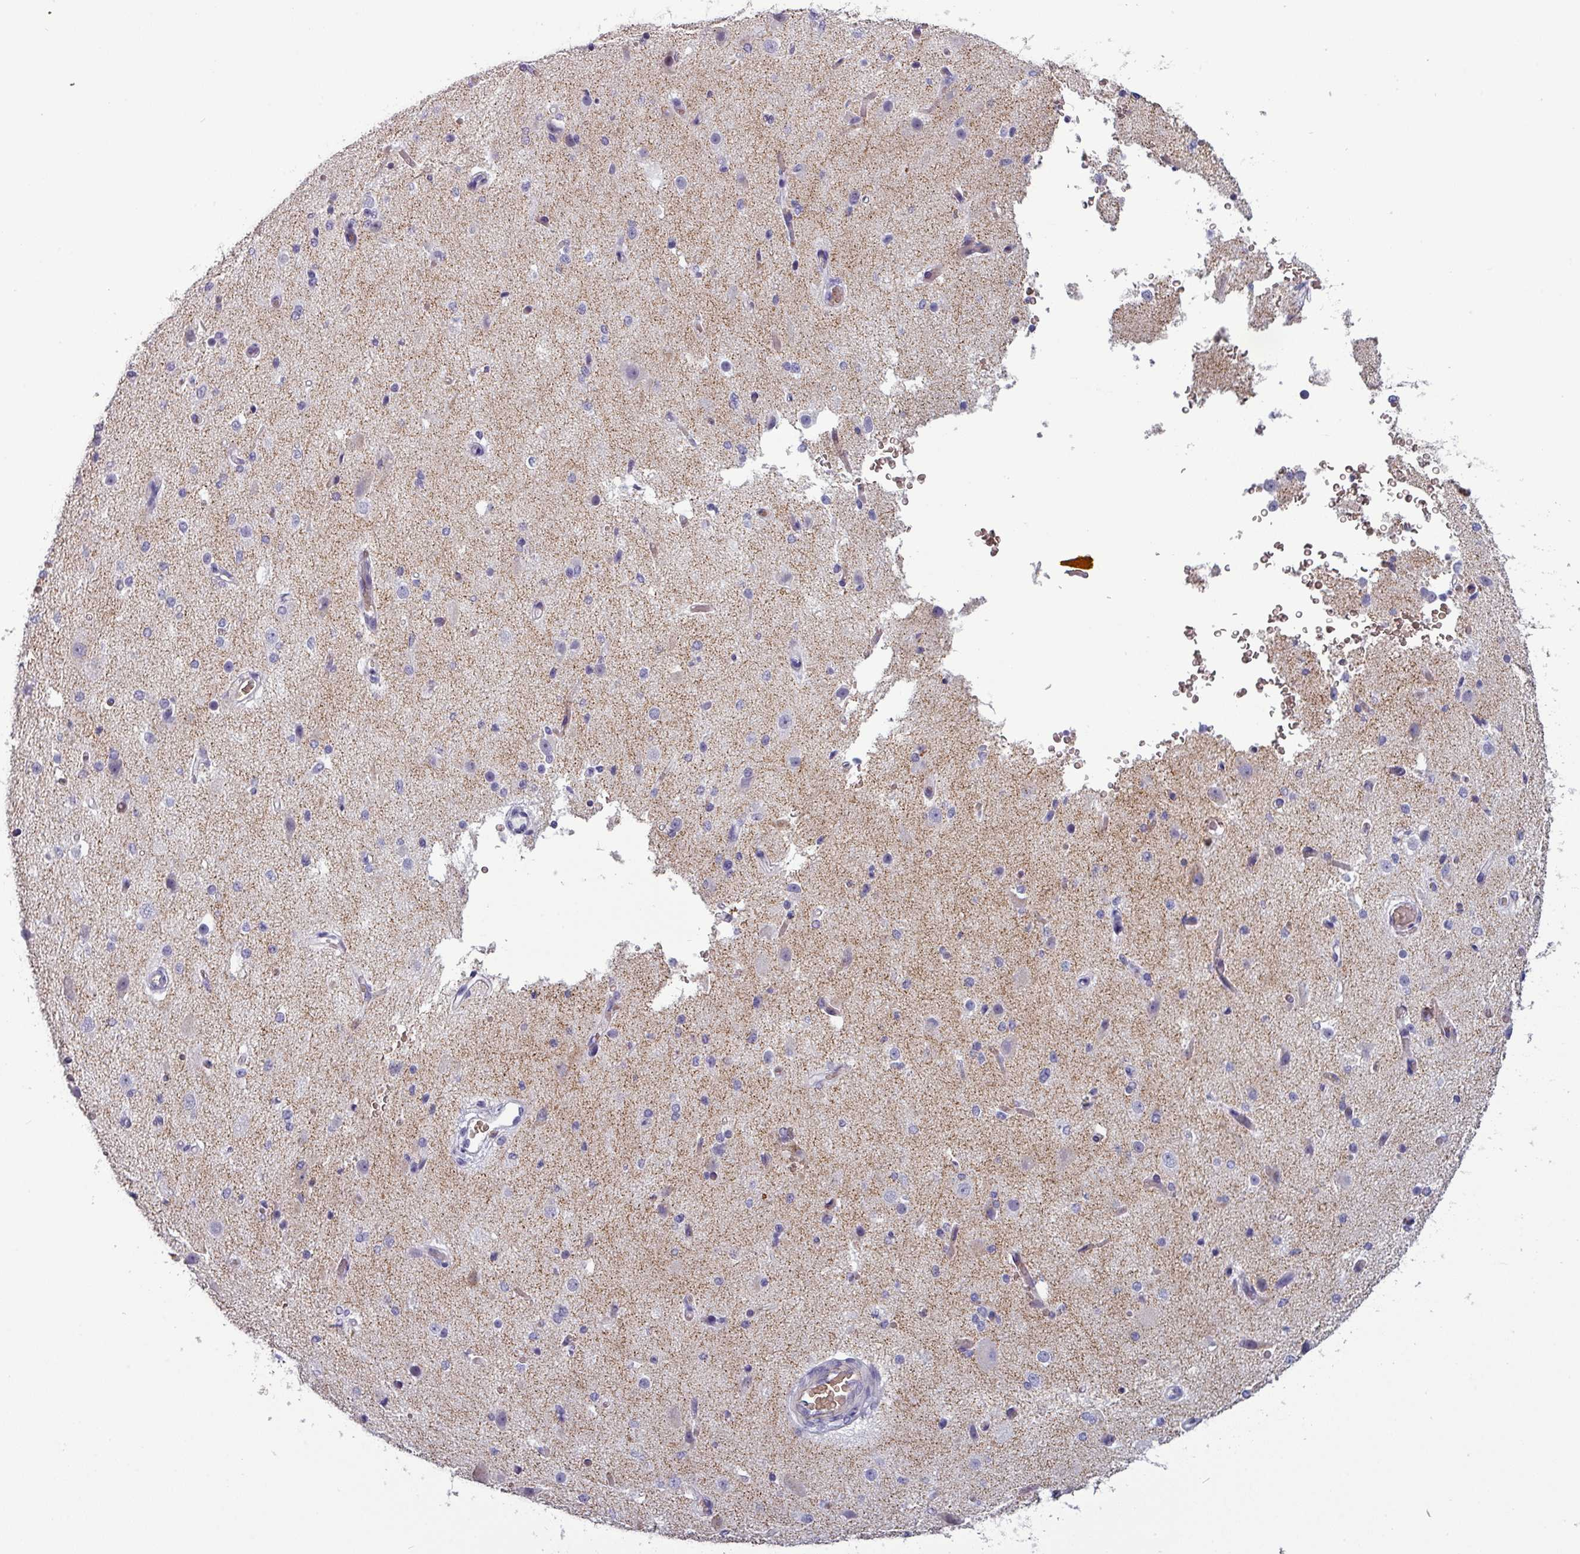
{"staining": {"intensity": "negative", "quantity": "none", "location": "none"}, "tissue": "cerebral cortex", "cell_type": "Endothelial cells", "image_type": "normal", "snomed": [{"axis": "morphology", "description": "Normal tissue, NOS"}, {"axis": "morphology", "description": "Inflammation, NOS"}, {"axis": "topography", "description": "Cerebral cortex"}], "caption": "The histopathology image reveals no significant positivity in endothelial cells of cerebral cortex. (DAB (3,3'-diaminobenzidine) IHC visualized using brightfield microscopy, high magnification).", "gene": "AREL1", "patient": {"sex": "male", "age": 6}}